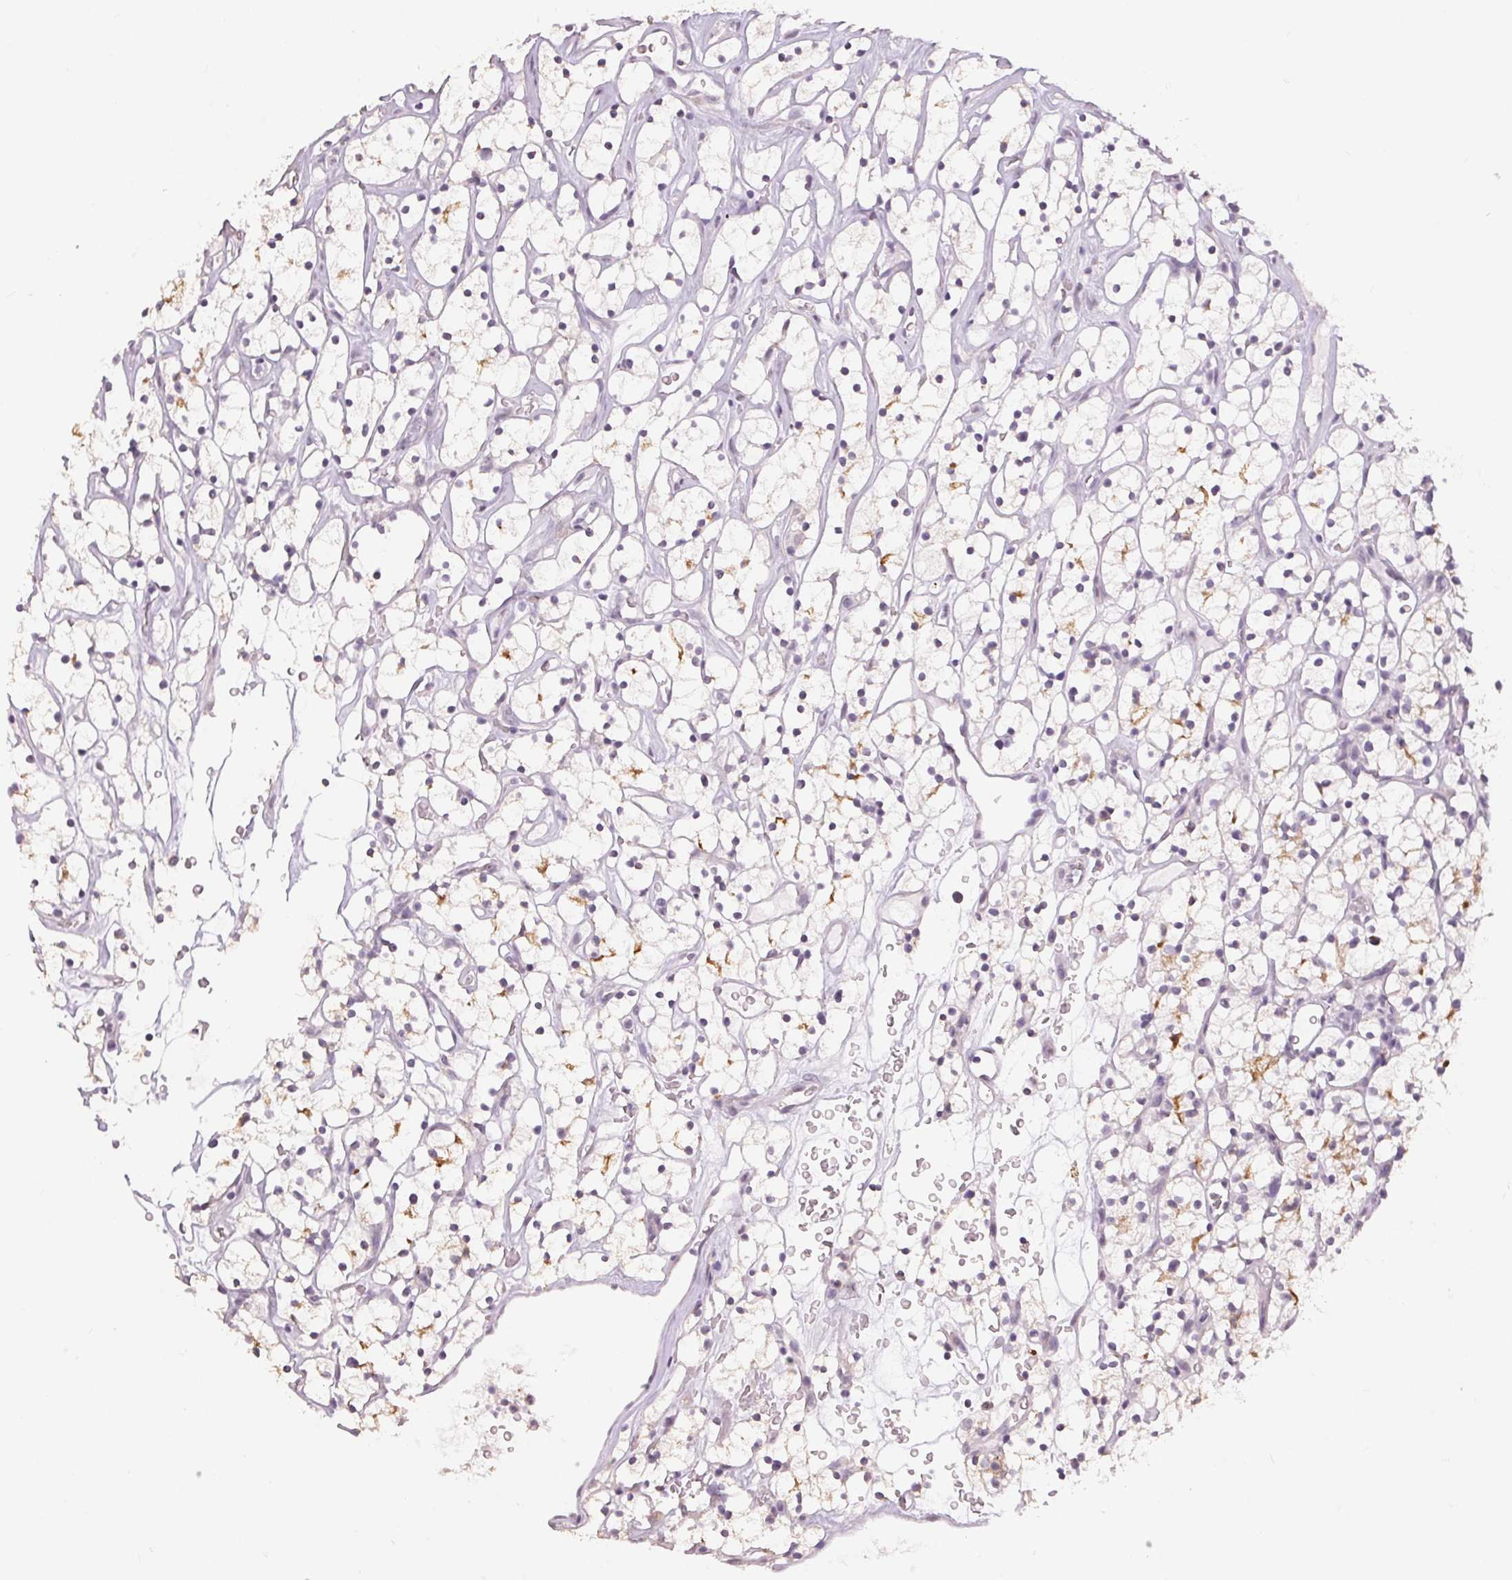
{"staining": {"intensity": "weak", "quantity": "<25%", "location": "cytoplasmic/membranous"}, "tissue": "renal cancer", "cell_type": "Tumor cells", "image_type": "cancer", "snomed": [{"axis": "morphology", "description": "Adenocarcinoma, NOS"}, {"axis": "topography", "description": "Kidney"}], "caption": "High magnification brightfield microscopy of renal cancer stained with DAB (brown) and counterstained with hematoxylin (blue): tumor cells show no significant expression.", "gene": "TMEM174", "patient": {"sex": "female", "age": 64}}